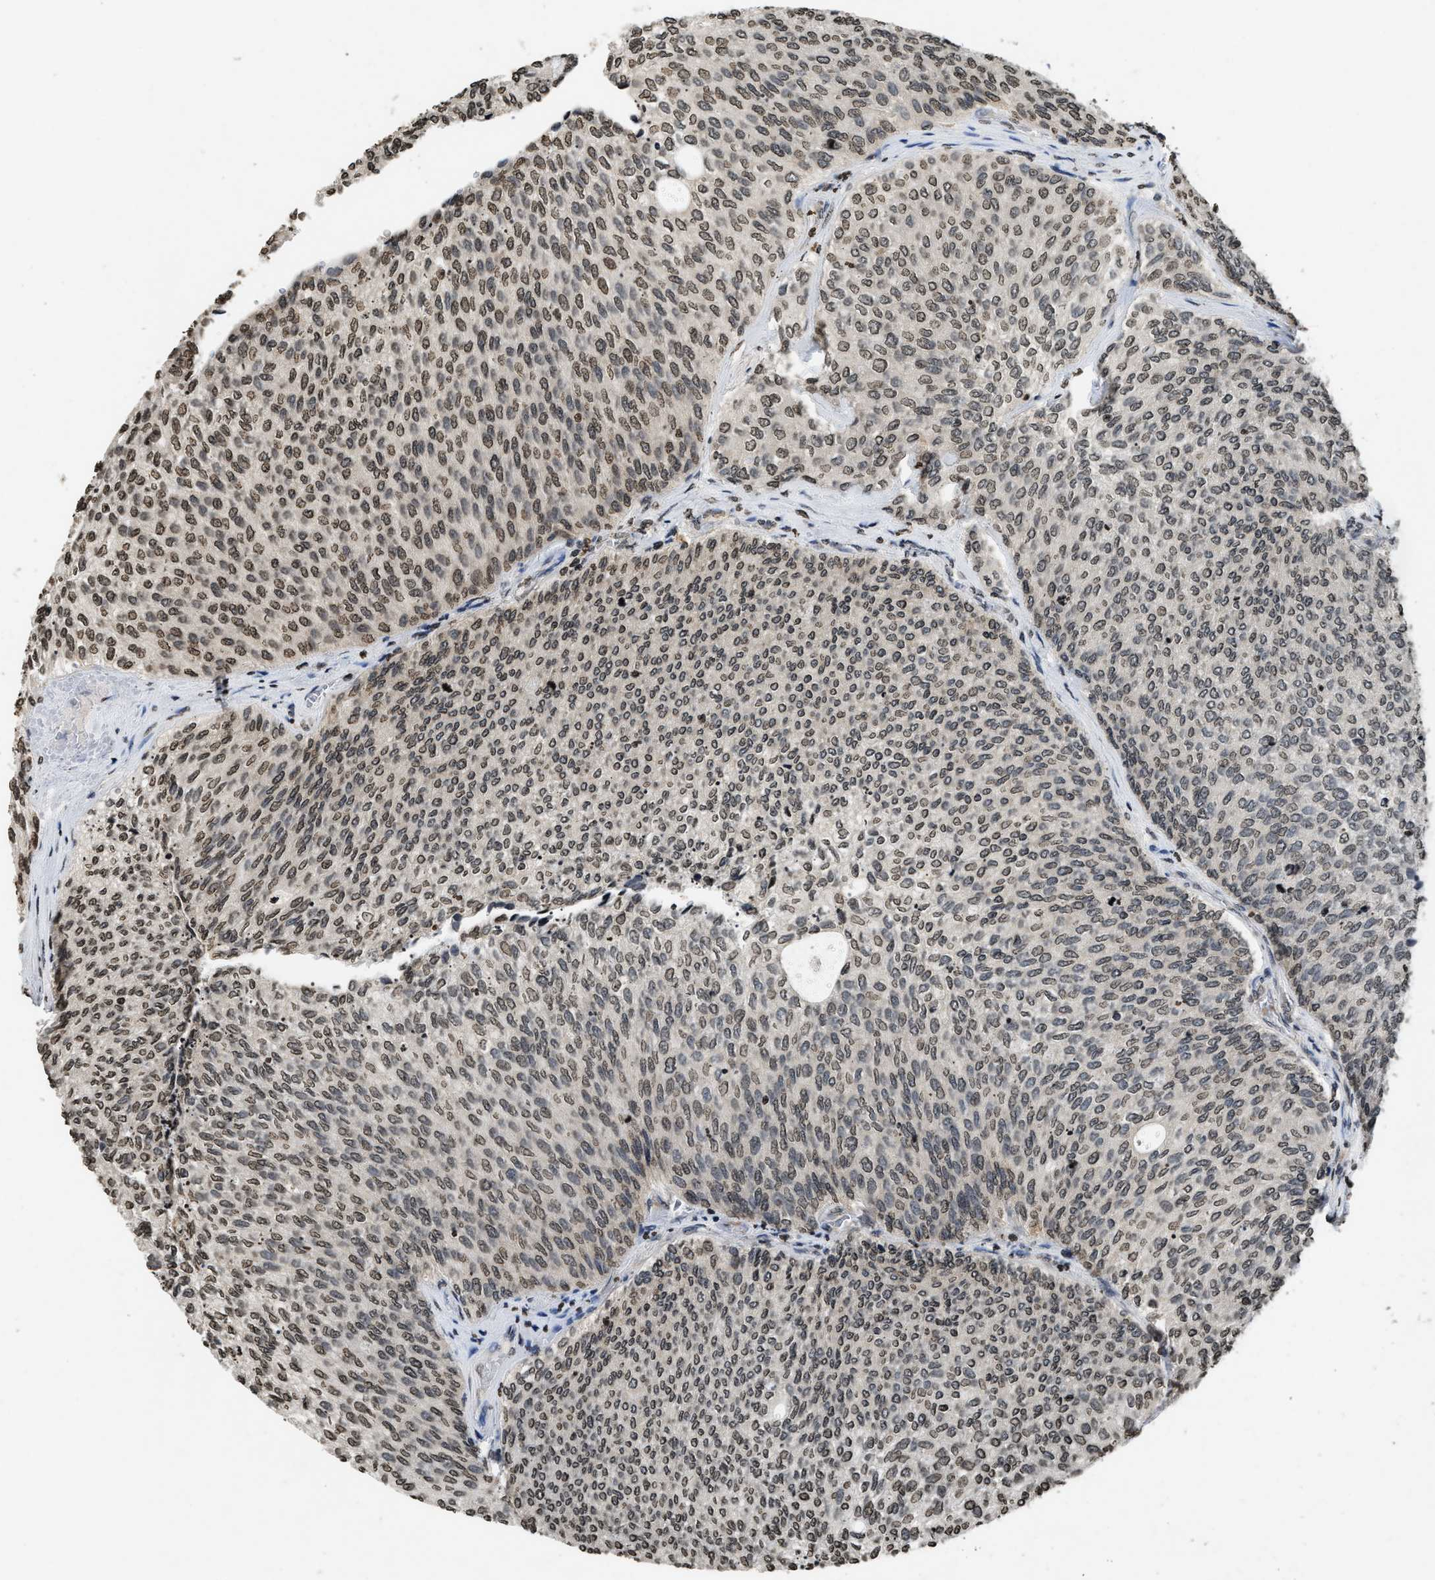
{"staining": {"intensity": "weak", "quantity": ">75%", "location": "nuclear"}, "tissue": "urothelial cancer", "cell_type": "Tumor cells", "image_type": "cancer", "snomed": [{"axis": "morphology", "description": "Urothelial carcinoma, Low grade"}, {"axis": "topography", "description": "Urinary bladder"}], "caption": "Human low-grade urothelial carcinoma stained for a protein (brown) exhibits weak nuclear positive expression in approximately >75% of tumor cells.", "gene": "DNASE1L3", "patient": {"sex": "female", "age": 79}}